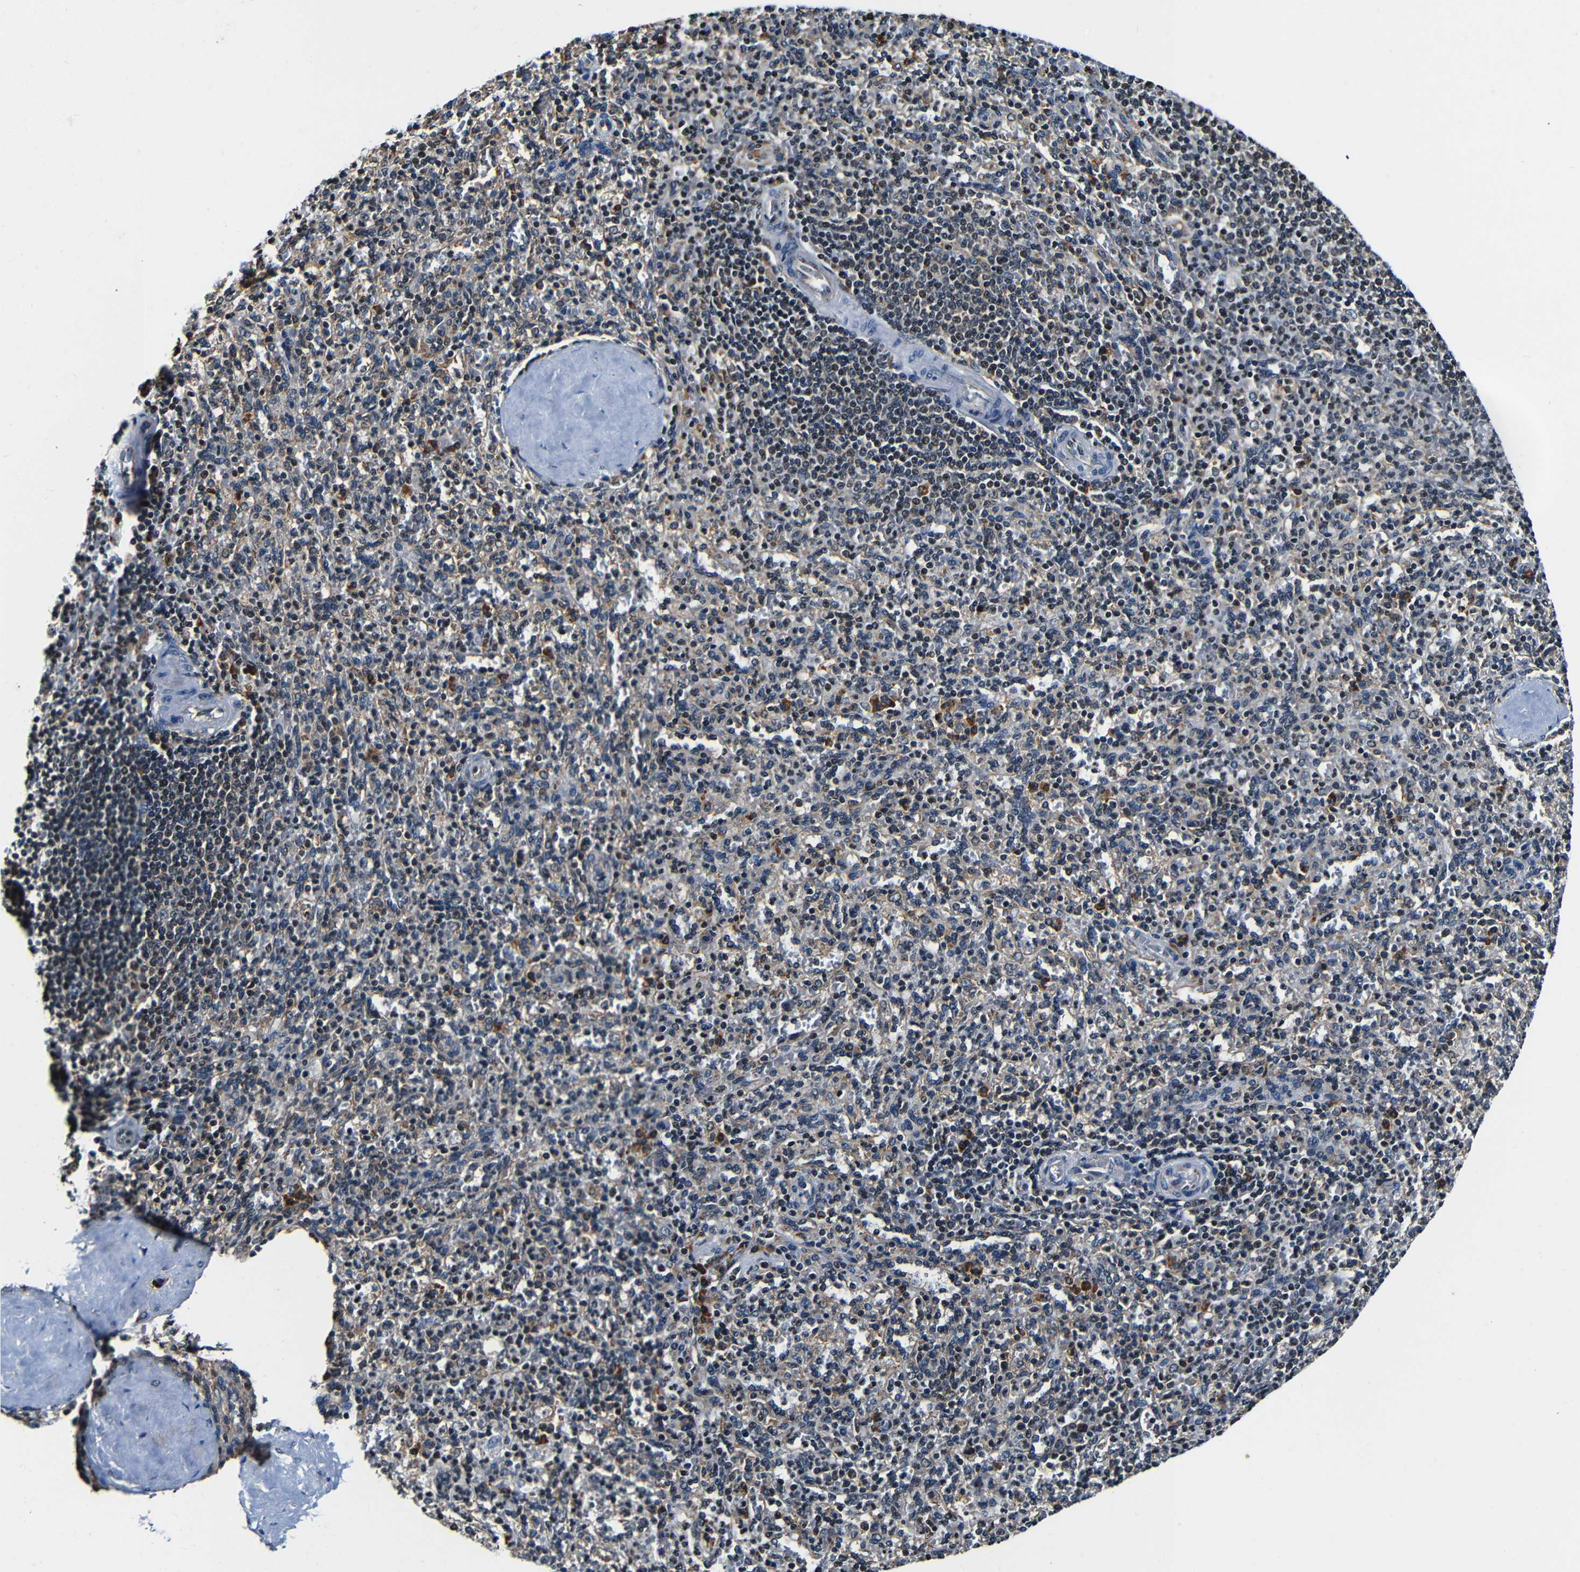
{"staining": {"intensity": "weak", "quantity": "<25%", "location": "cytoplasmic/membranous"}, "tissue": "spleen", "cell_type": "Cells in red pulp", "image_type": "normal", "snomed": [{"axis": "morphology", "description": "Normal tissue, NOS"}, {"axis": "topography", "description": "Spleen"}], "caption": "Protein analysis of benign spleen displays no significant expression in cells in red pulp.", "gene": "NCBP3", "patient": {"sex": "male", "age": 36}}